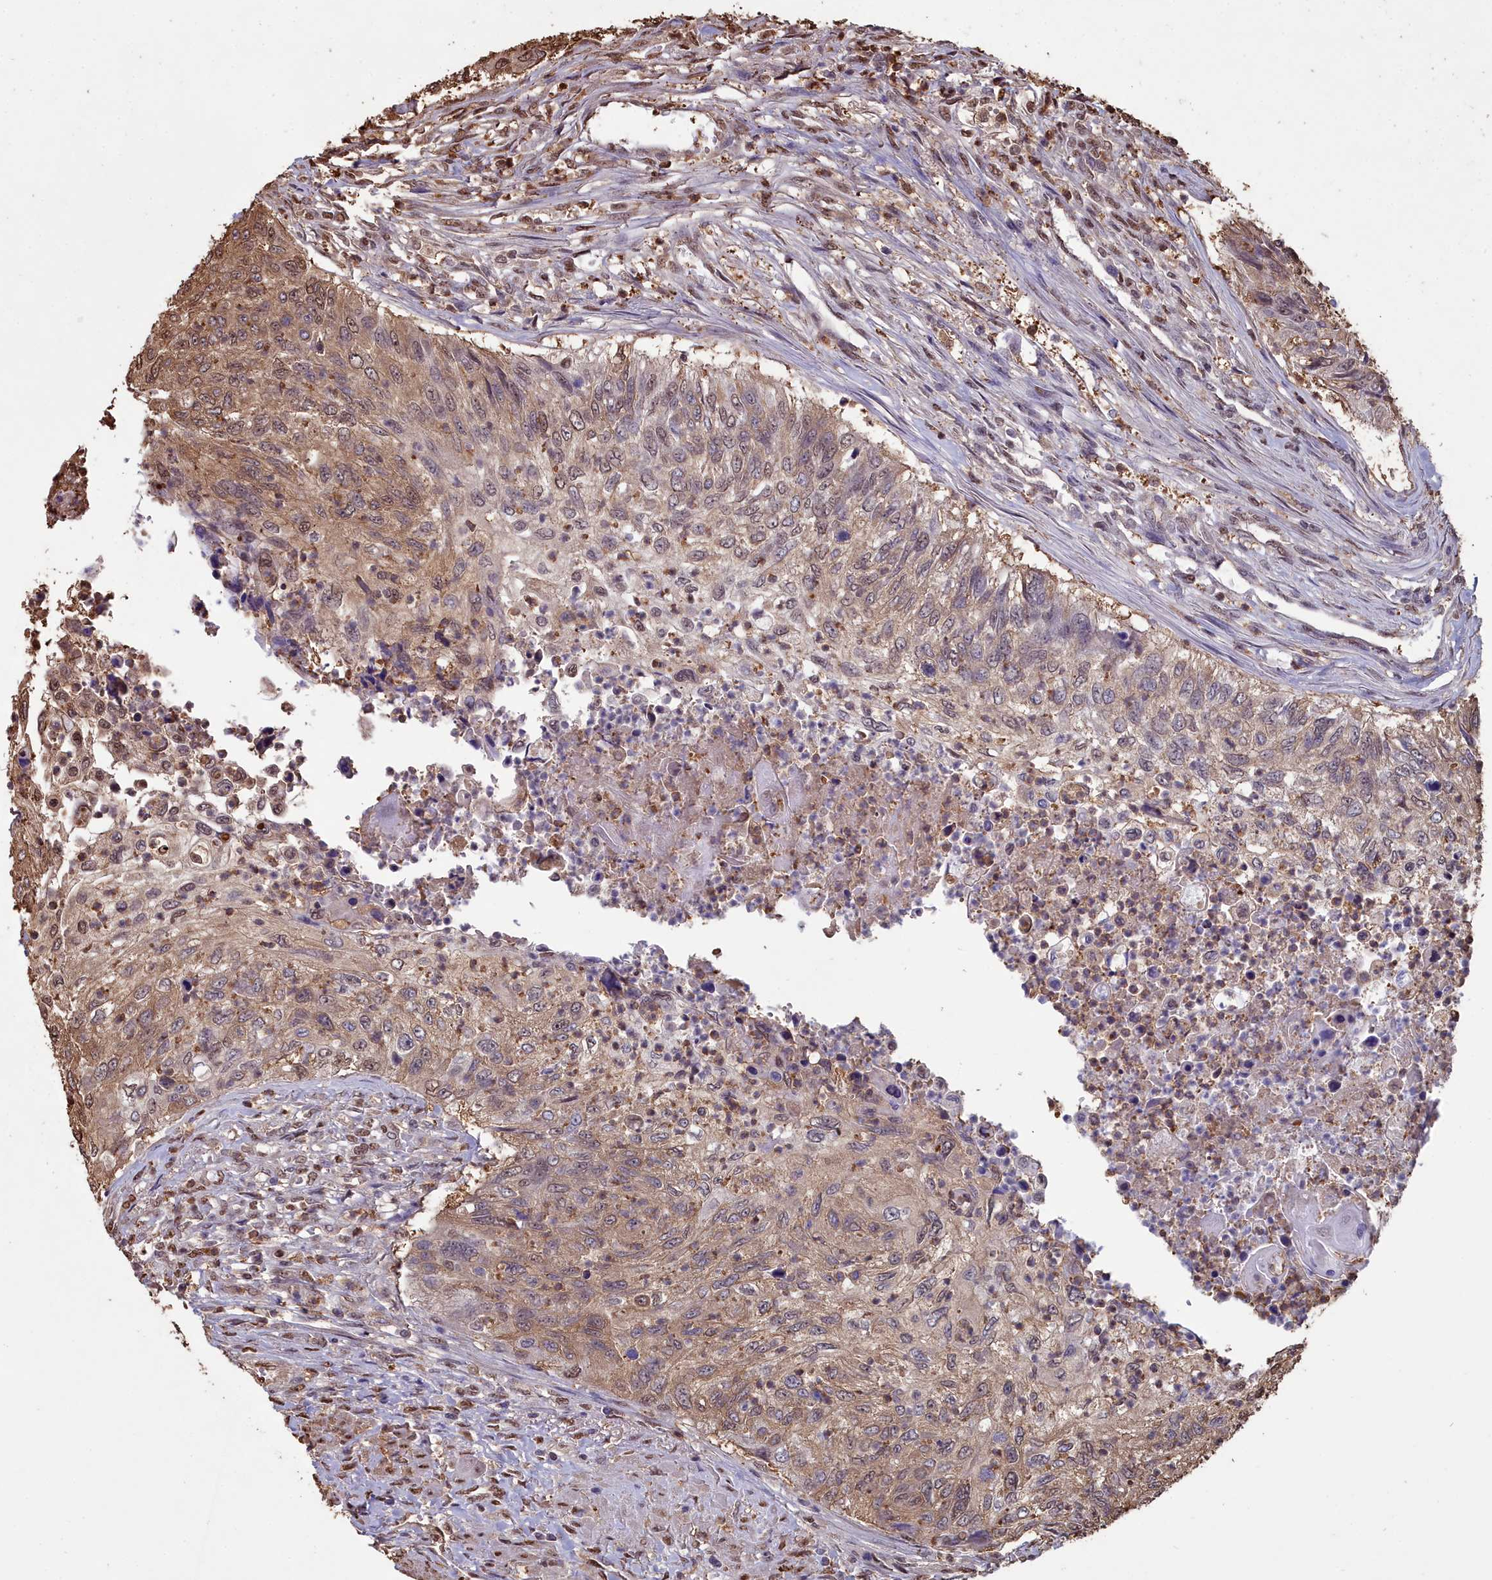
{"staining": {"intensity": "moderate", "quantity": ">75%", "location": "cytoplasmic/membranous,nuclear"}, "tissue": "urothelial cancer", "cell_type": "Tumor cells", "image_type": "cancer", "snomed": [{"axis": "morphology", "description": "Urothelial carcinoma, High grade"}, {"axis": "topography", "description": "Urinary bladder"}], "caption": "Immunohistochemical staining of human urothelial cancer displays medium levels of moderate cytoplasmic/membranous and nuclear expression in approximately >75% of tumor cells.", "gene": "GAPDH", "patient": {"sex": "female", "age": 60}}